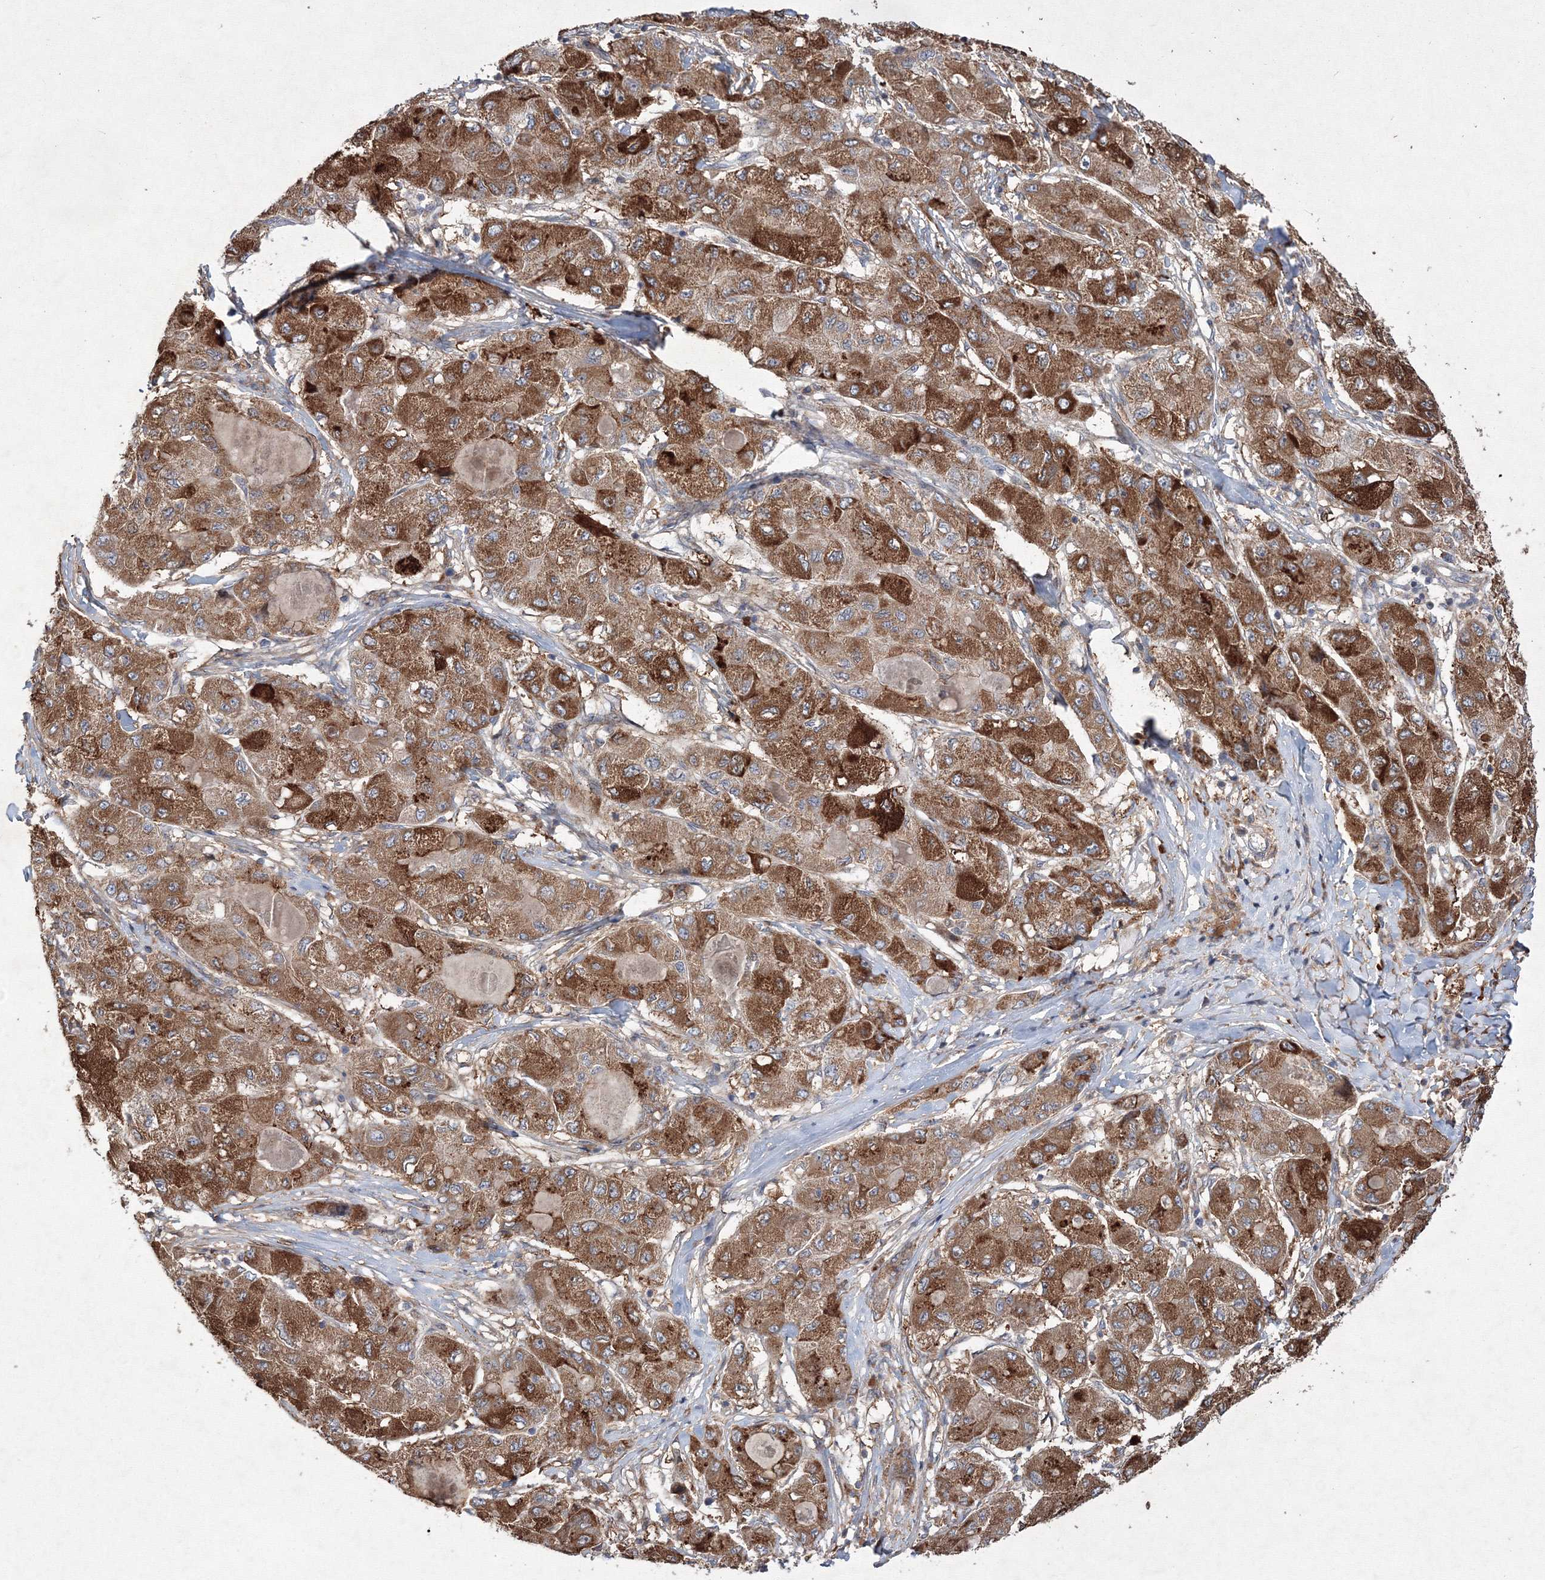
{"staining": {"intensity": "strong", "quantity": ">75%", "location": "cytoplasmic/membranous"}, "tissue": "liver cancer", "cell_type": "Tumor cells", "image_type": "cancer", "snomed": [{"axis": "morphology", "description": "Carcinoma, Hepatocellular, NOS"}, {"axis": "topography", "description": "Liver"}], "caption": "There is high levels of strong cytoplasmic/membranous positivity in tumor cells of liver cancer (hepatocellular carcinoma), as demonstrated by immunohistochemical staining (brown color).", "gene": "RANBP3L", "patient": {"sex": "male", "age": 80}}